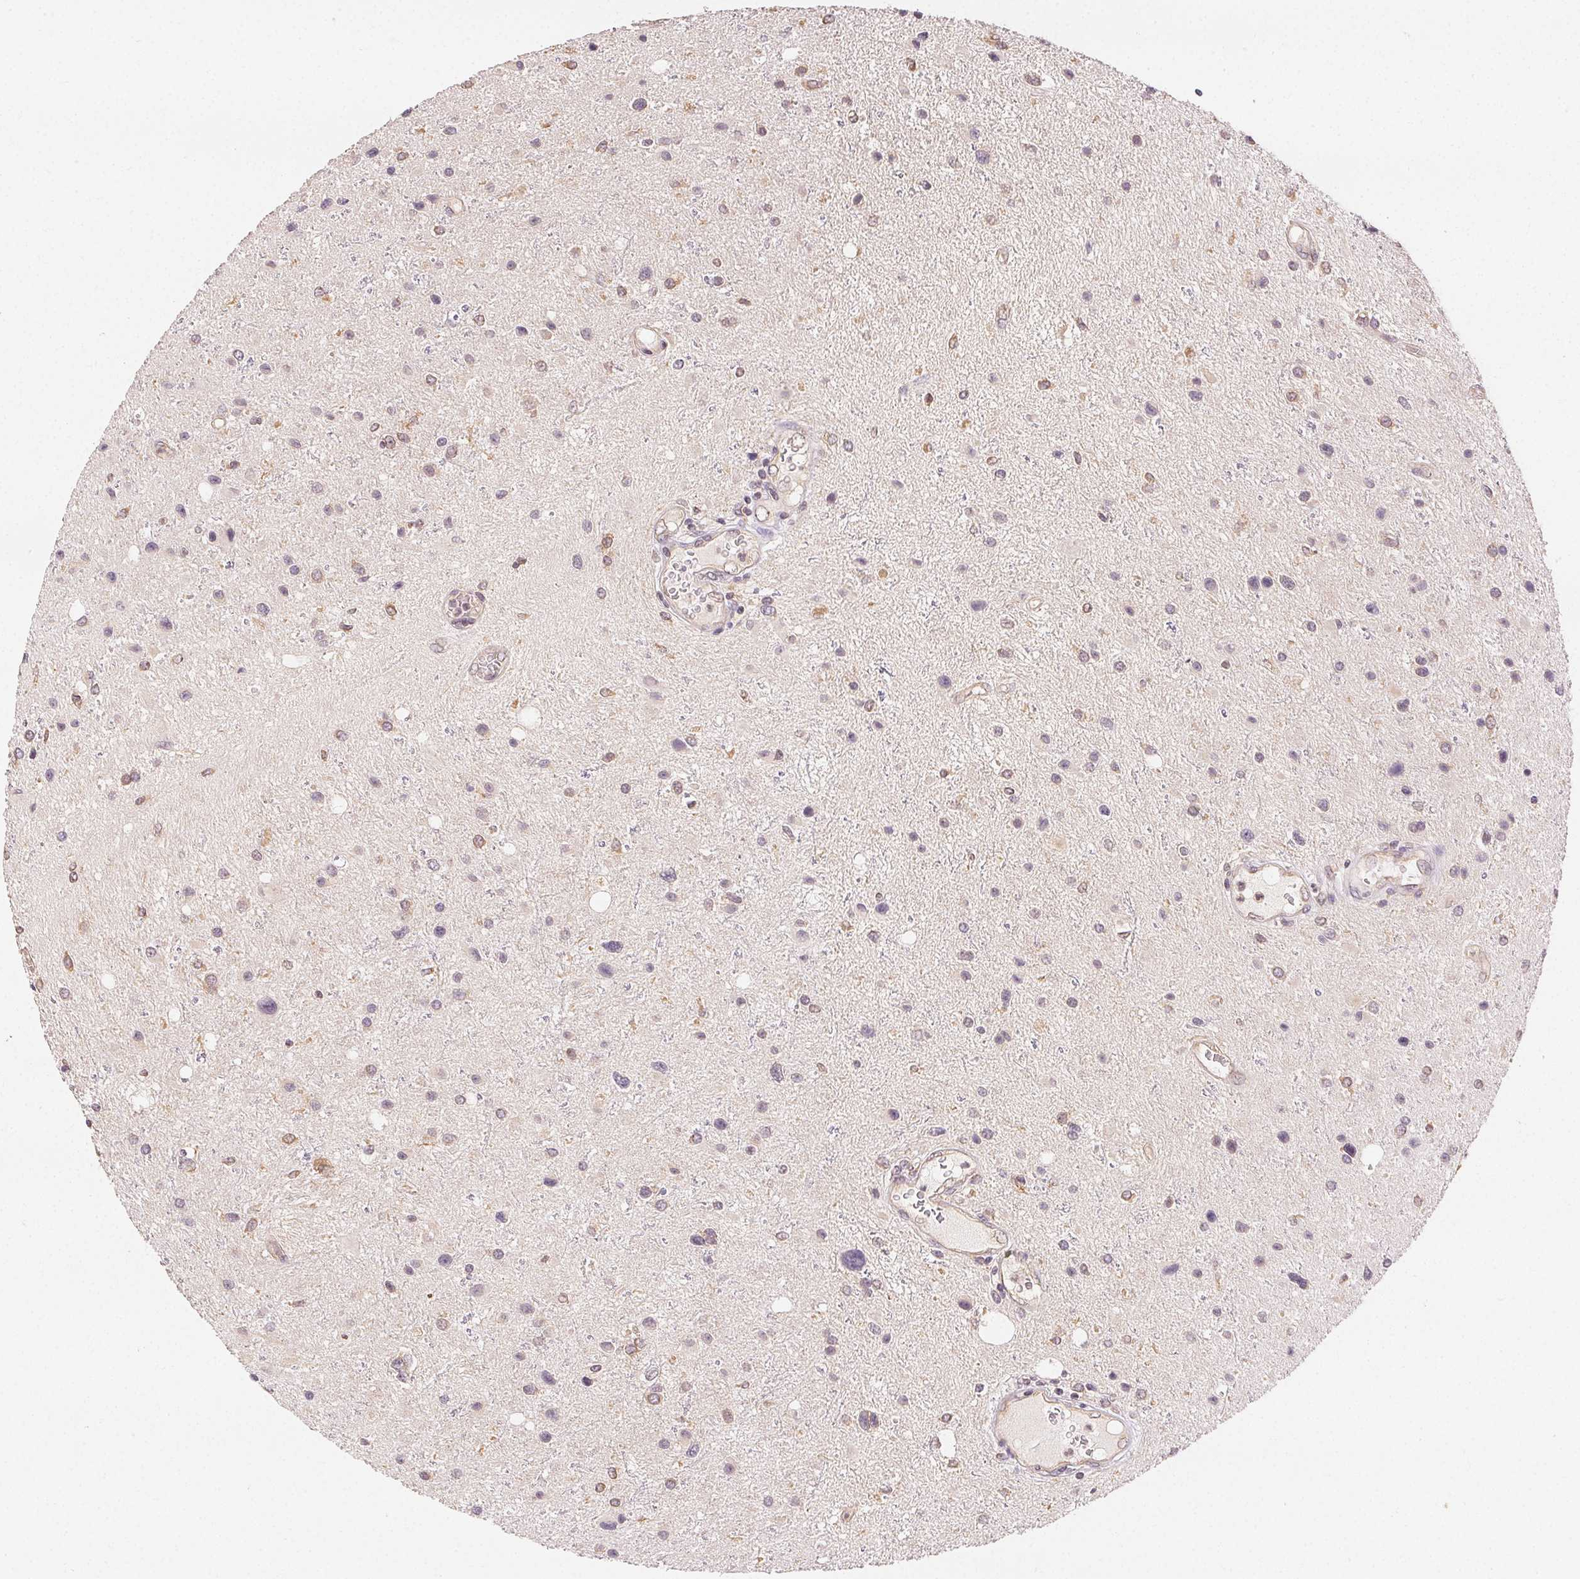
{"staining": {"intensity": "weak", "quantity": "<25%", "location": "cytoplasmic/membranous"}, "tissue": "glioma", "cell_type": "Tumor cells", "image_type": "cancer", "snomed": [{"axis": "morphology", "description": "Glioma, malignant, Low grade"}, {"axis": "topography", "description": "Brain"}], "caption": "Glioma stained for a protein using IHC displays no expression tumor cells.", "gene": "SEZ6L2", "patient": {"sex": "female", "age": 32}}